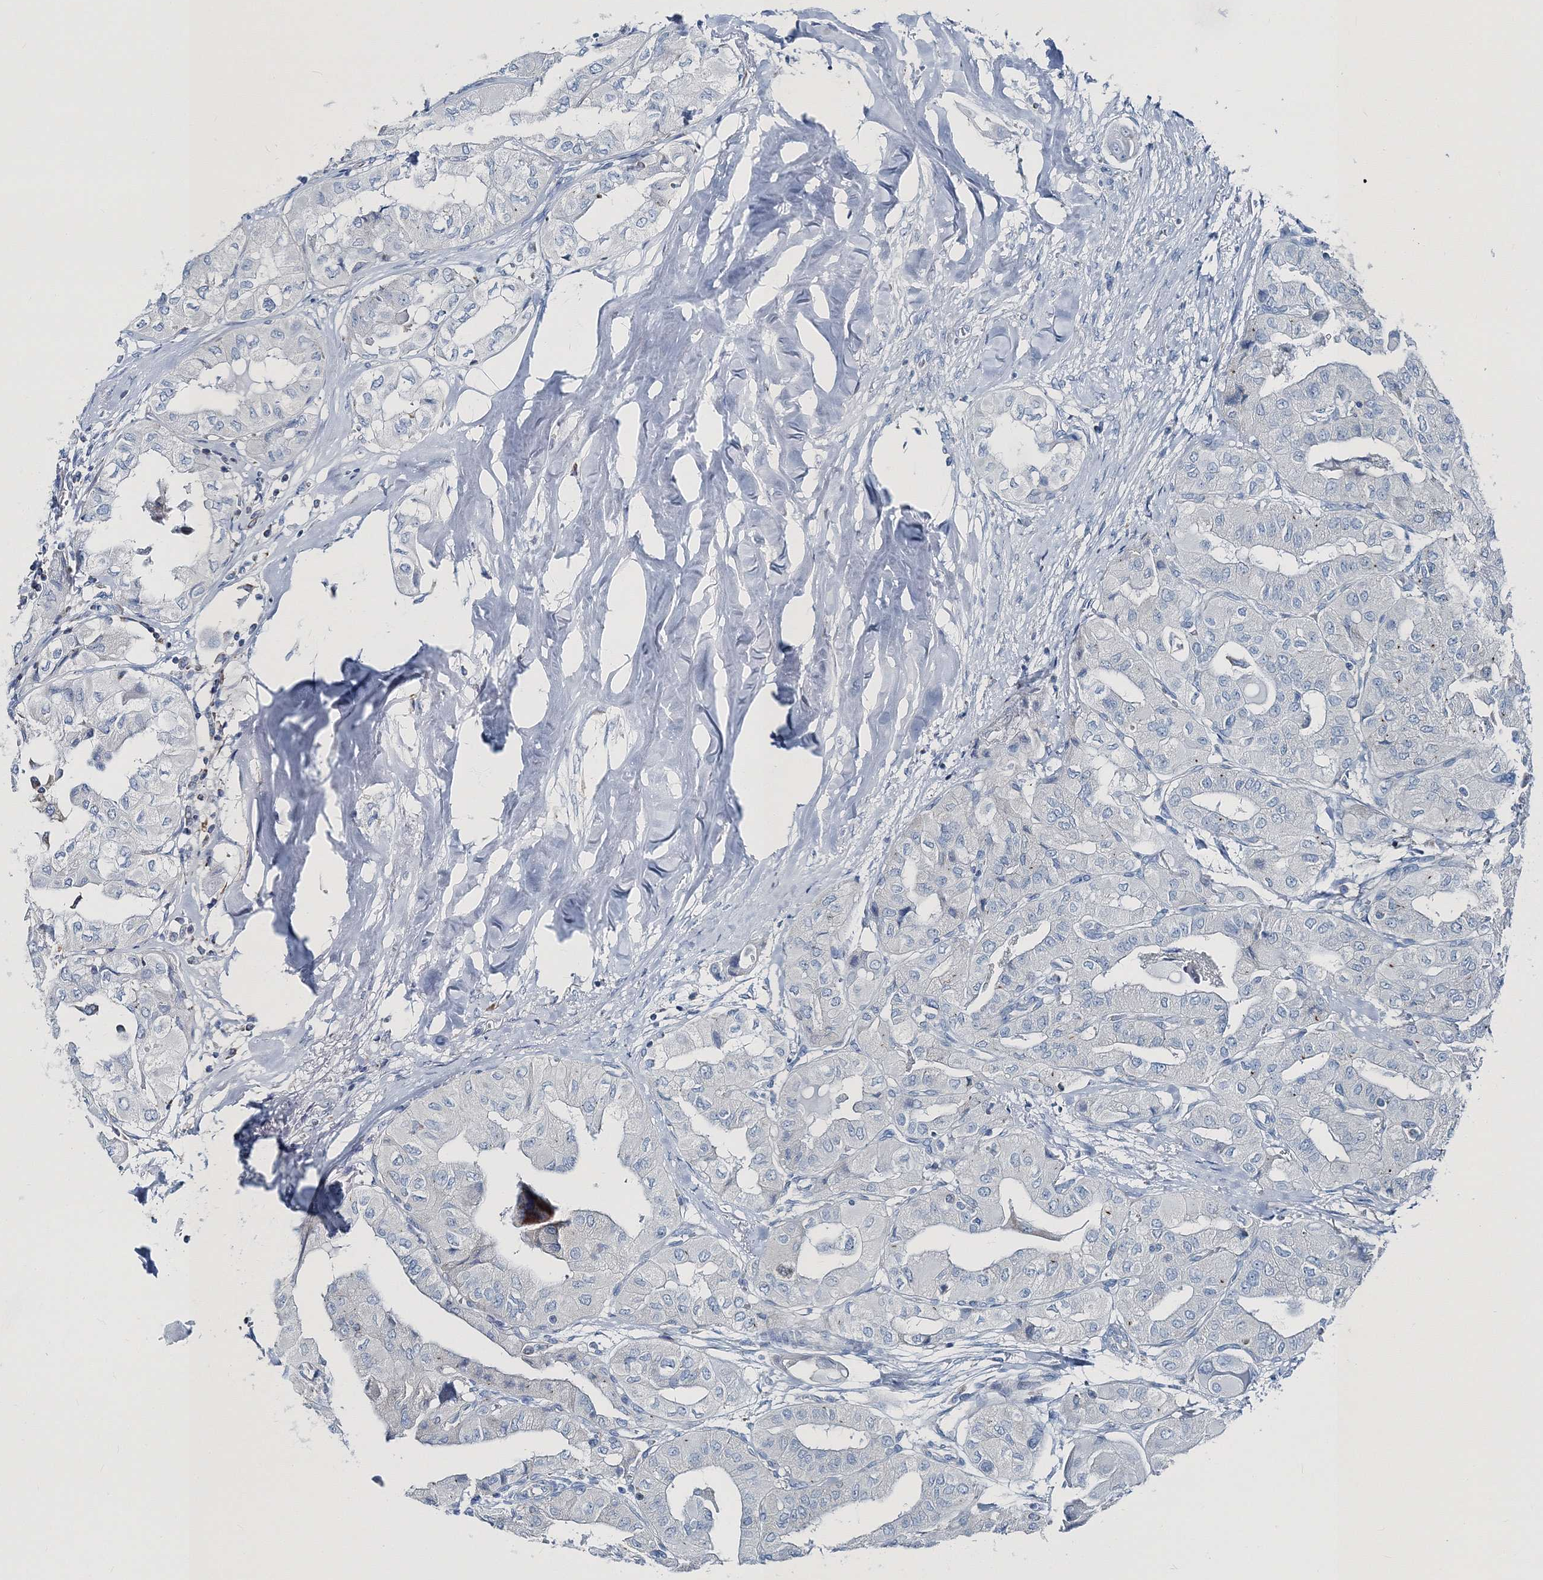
{"staining": {"intensity": "negative", "quantity": "none", "location": "none"}, "tissue": "thyroid cancer", "cell_type": "Tumor cells", "image_type": "cancer", "snomed": [{"axis": "morphology", "description": "Papillary adenocarcinoma, NOS"}, {"axis": "topography", "description": "Thyroid gland"}], "caption": "An immunohistochemistry (IHC) histopathology image of papillary adenocarcinoma (thyroid) is shown. There is no staining in tumor cells of papillary adenocarcinoma (thyroid).", "gene": "GABARAPL2", "patient": {"sex": "female", "age": 59}}